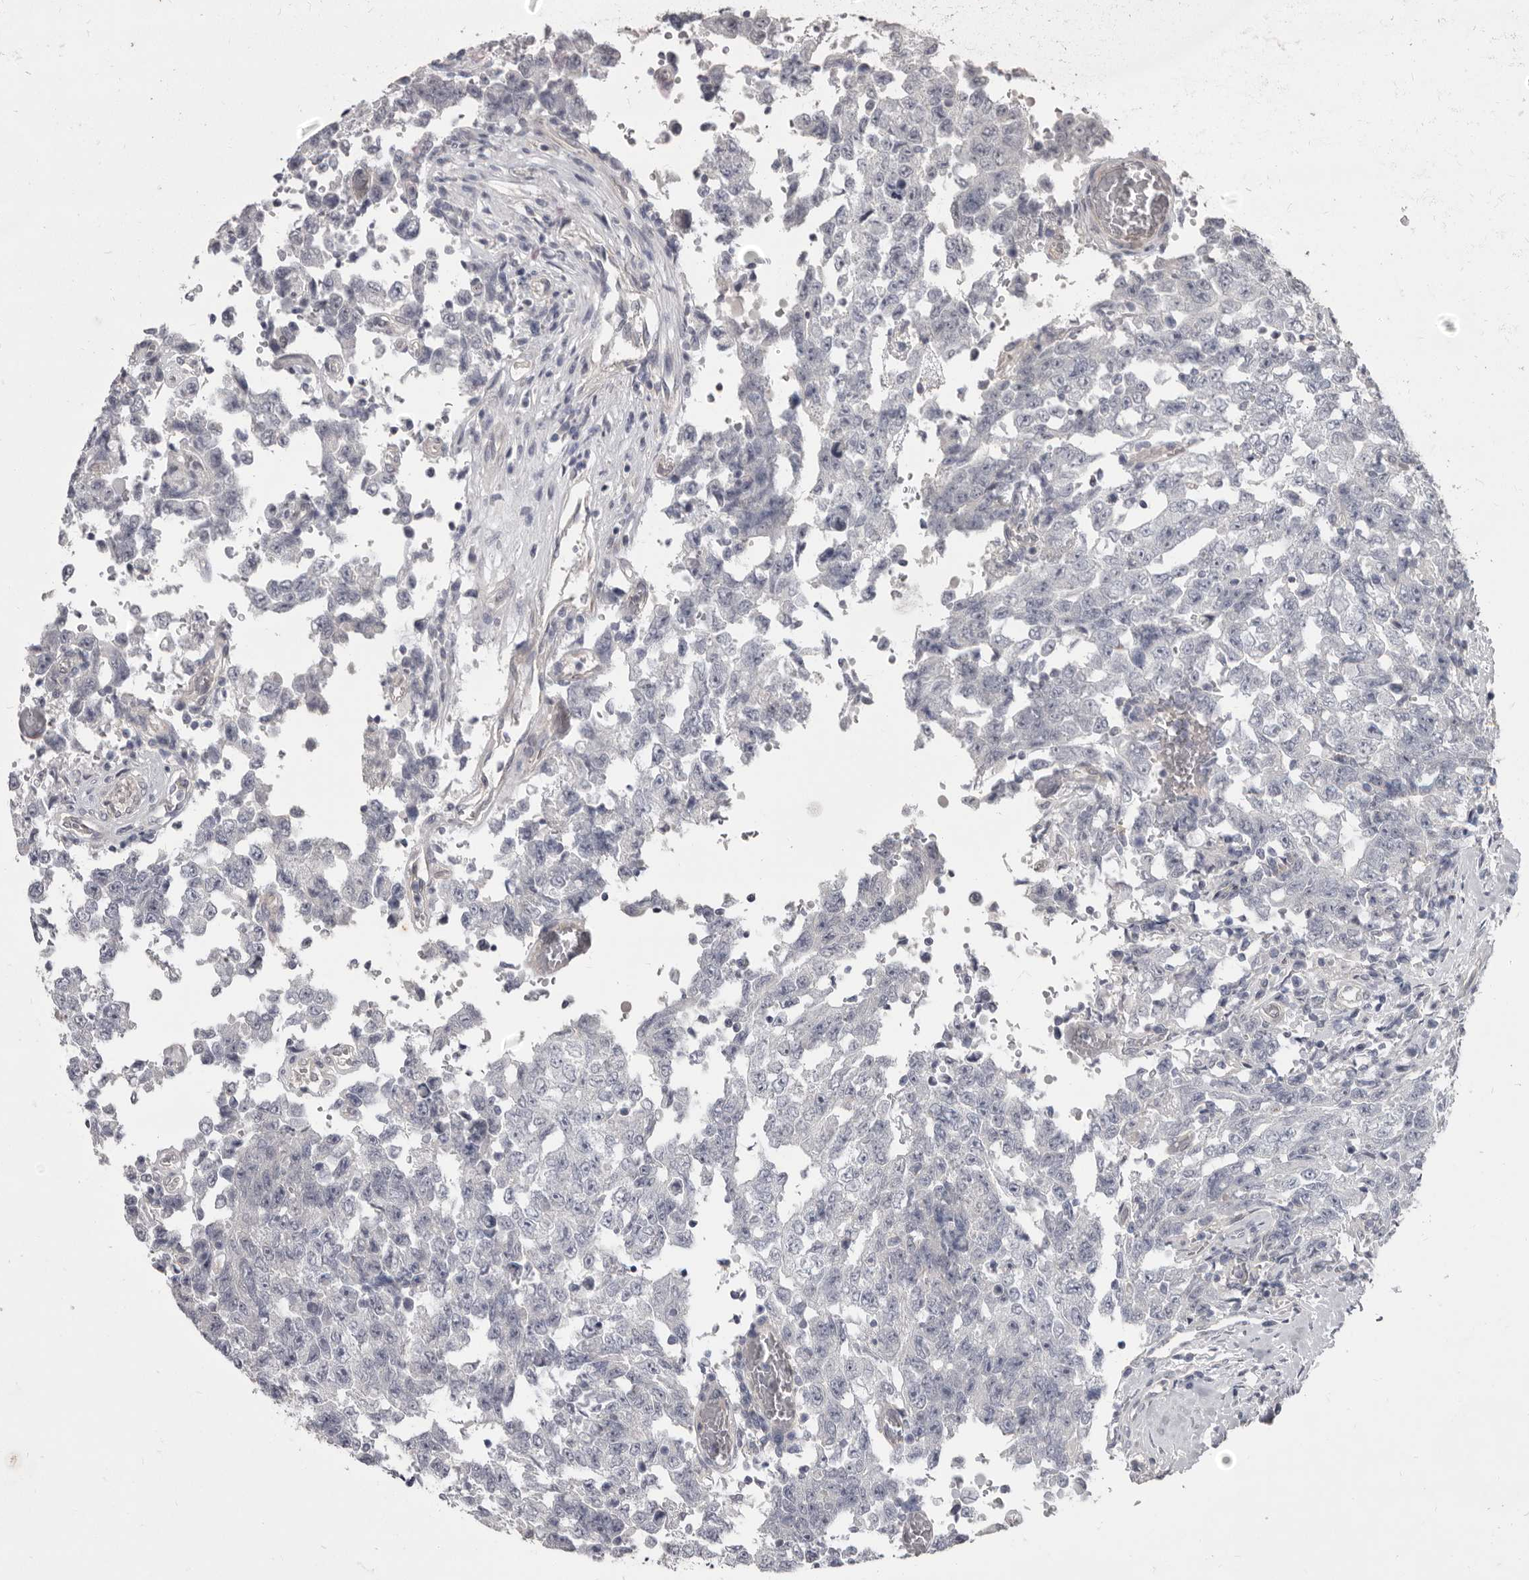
{"staining": {"intensity": "negative", "quantity": "none", "location": "none"}, "tissue": "testis cancer", "cell_type": "Tumor cells", "image_type": "cancer", "snomed": [{"axis": "morphology", "description": "Carcinoma, Embryonal, NOS"}, {"axis": "topography", "description": "Testis"}], "caption": "Tumor cells are negative for brown protein staining in embryonal carcinoma (testis). (DAB immunohistochemistry visualized using brightfield microscopy, high magnification).", "gene": "GSK3B", "patient": {"sex": "male", "age": 26}}